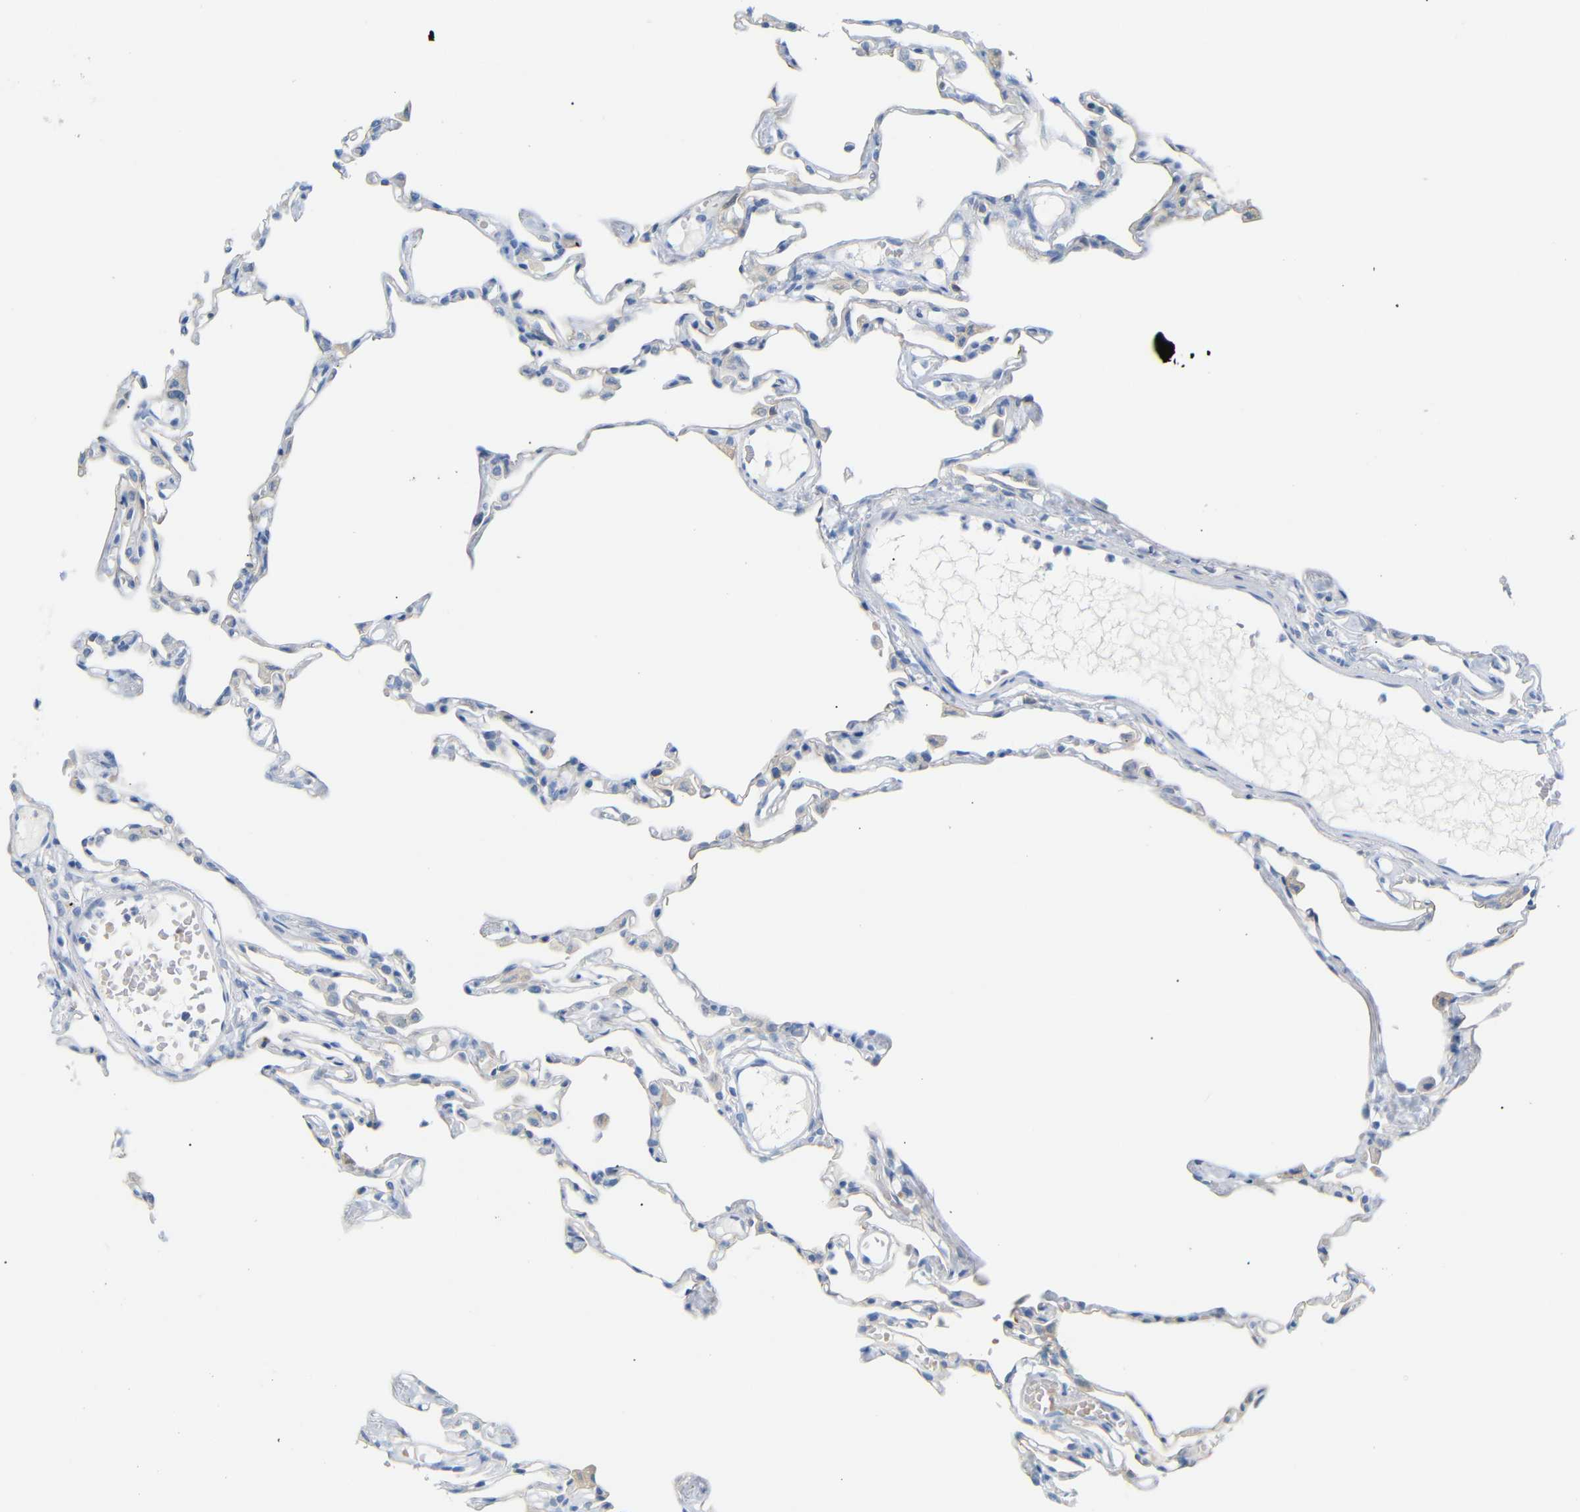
{"staining": {"intensity": "negative", "quantity": "none", "location": "none"}, "tissue": "lung", "cell_type": "Alveolar cells", "image_type": "normal", "snomed": [{"axis": "morphology", "description": "Normal tissue, NOS"}, {"axis": "topography", "description": "Lung"}], "caption": "Alveolar cells show no significant positivity in normal lung.", "gene": "DYNAP", "patient": {"sex": "female", "age": 49}}